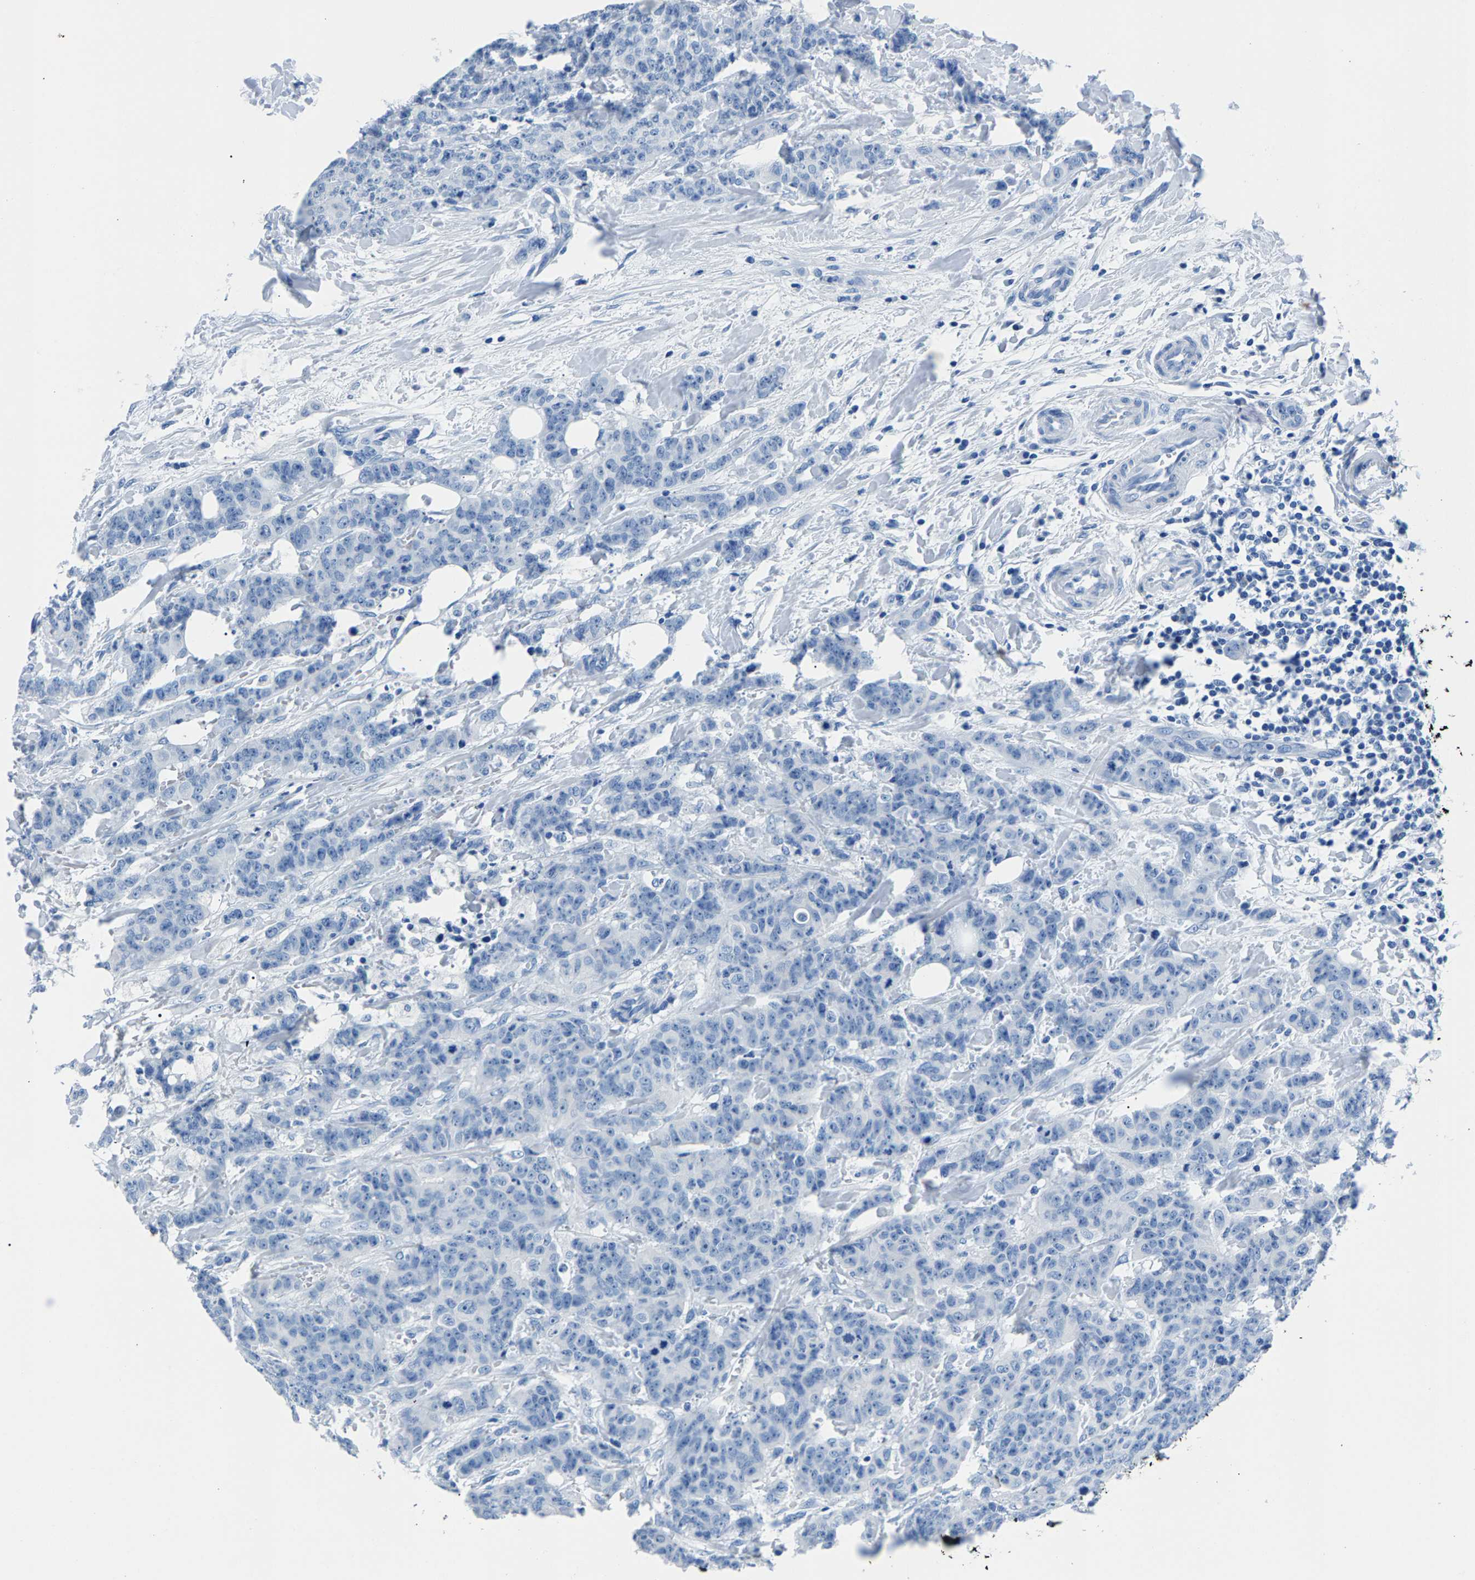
{"staining": {"intensity": "negative", "quantity": "none", "location": "none"}, "tissue": "breast cancer", "cell_type": "Tumor cells", "image_type": "cancer", "snomed": [{"axis": "morphology", "description": "Normal tissue, NOS"}, {"axis": "morphology", "description": "Duct carcinoma"}, {"axis": "topography", "description": "Breast"}], "caption": "Tumor cells show no significant protein staining in breast infiltrating ductal carcinoma. (DAB immunohistochemistry visualized using brightfield microscopy, high magnification).", "gene": "CPS1", "patient": {"sex": "female", "age": 40}}